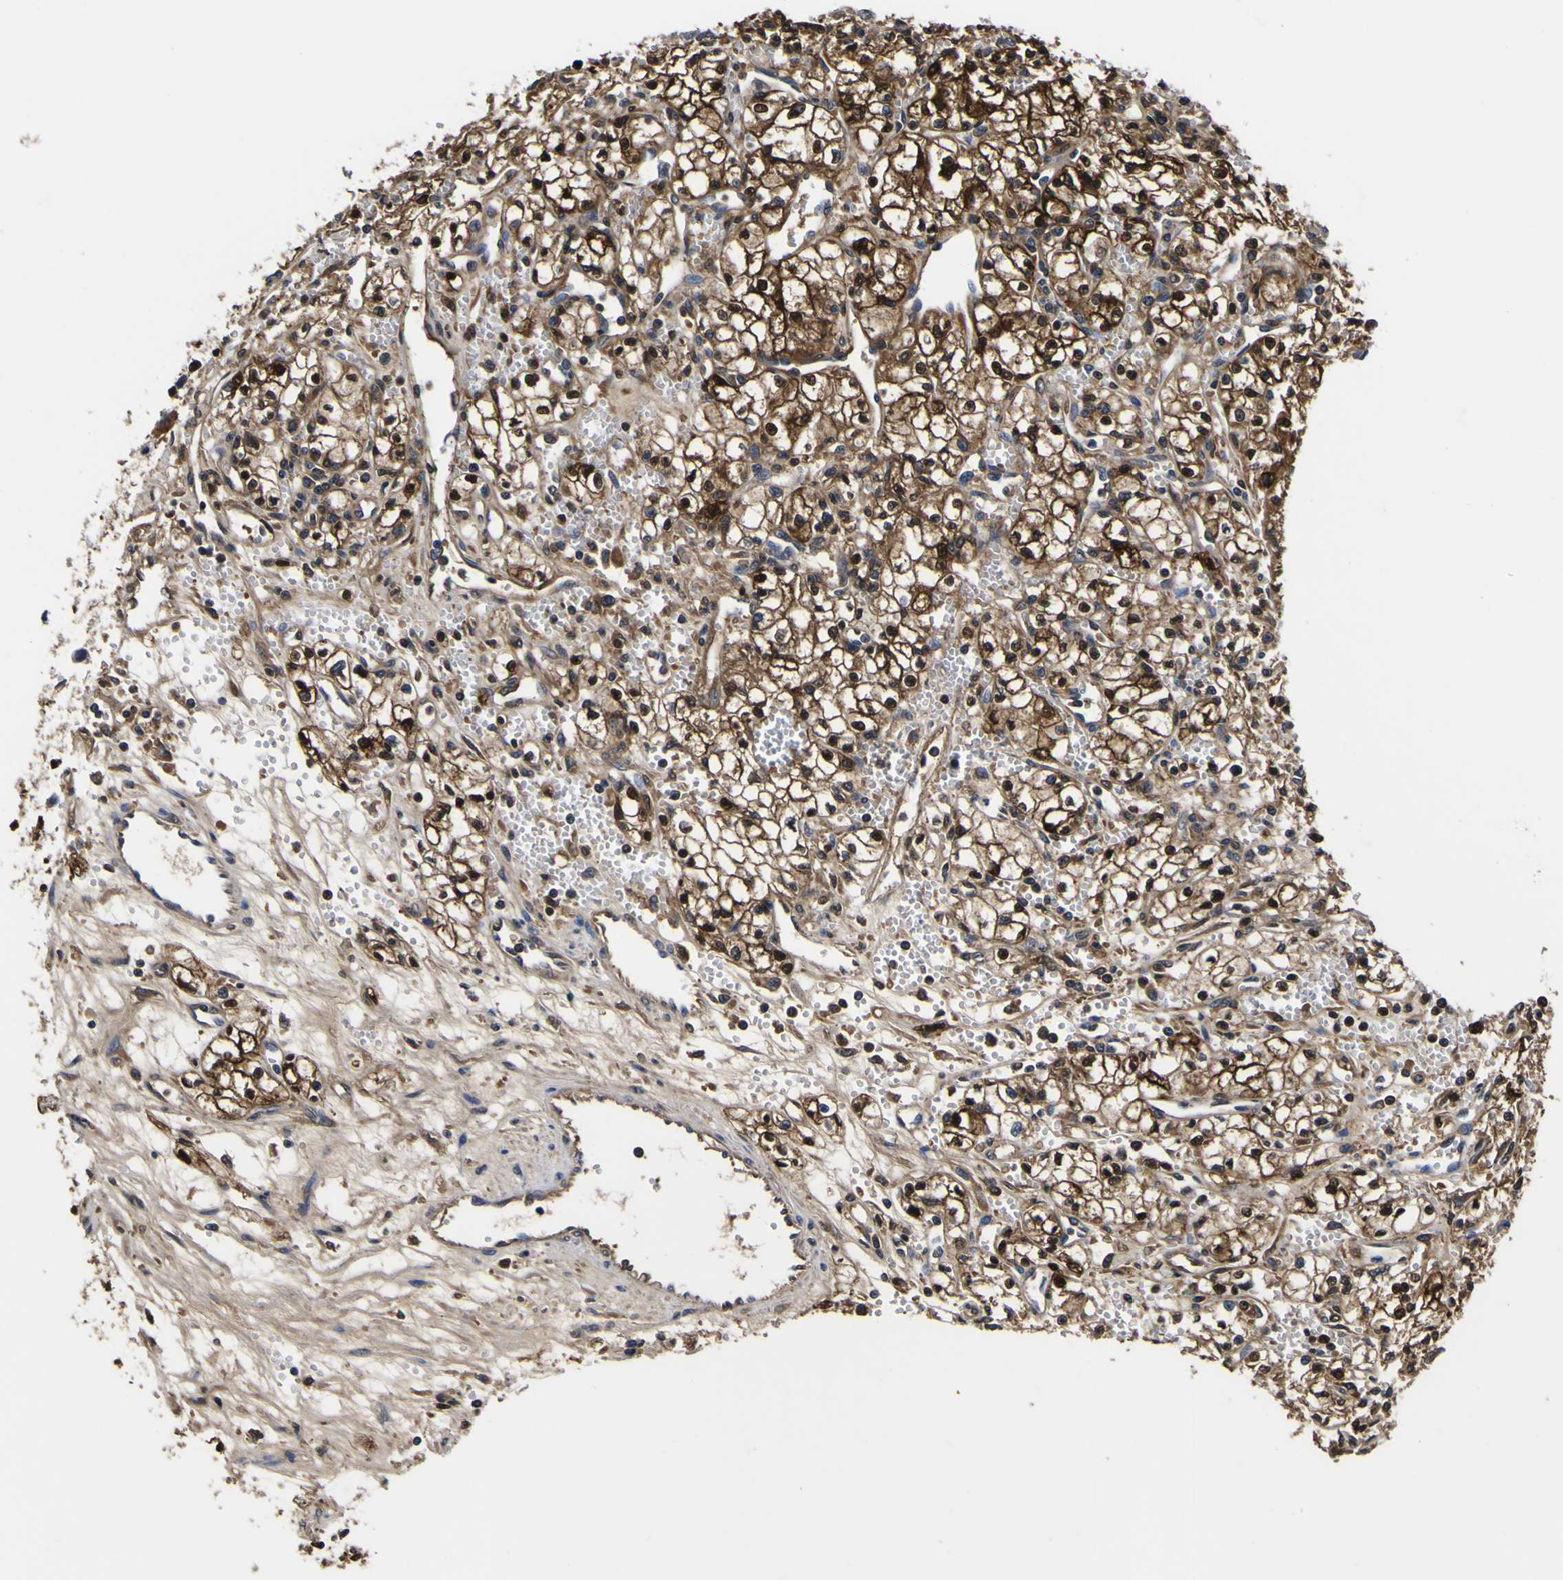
{"staining": {"intensity": "strong", "quantity": ">75%", "location": "cytoplasmic/membranous,nuclear"}, "tissue": "renal cancer", "cell_type": "Tumor cells", "image_type": "cancer", "snomed": [{"axis": "morphology", "description": "Normal tissue, NOS"}, {"axis": "morphology", "description": "Adenocarcinoma, NOS"}, {"axis": "topography", "description": "Kidney"}], "caption": "The histopathology image exhibits a brown stain indicating the presence of a protein in the cytoplasmic/membranous and nuclear of tumor cells in renal cancer (adenocarcinoma).", "gene": "FAM110B", "patient": {"sex": "male", "age": 59}}